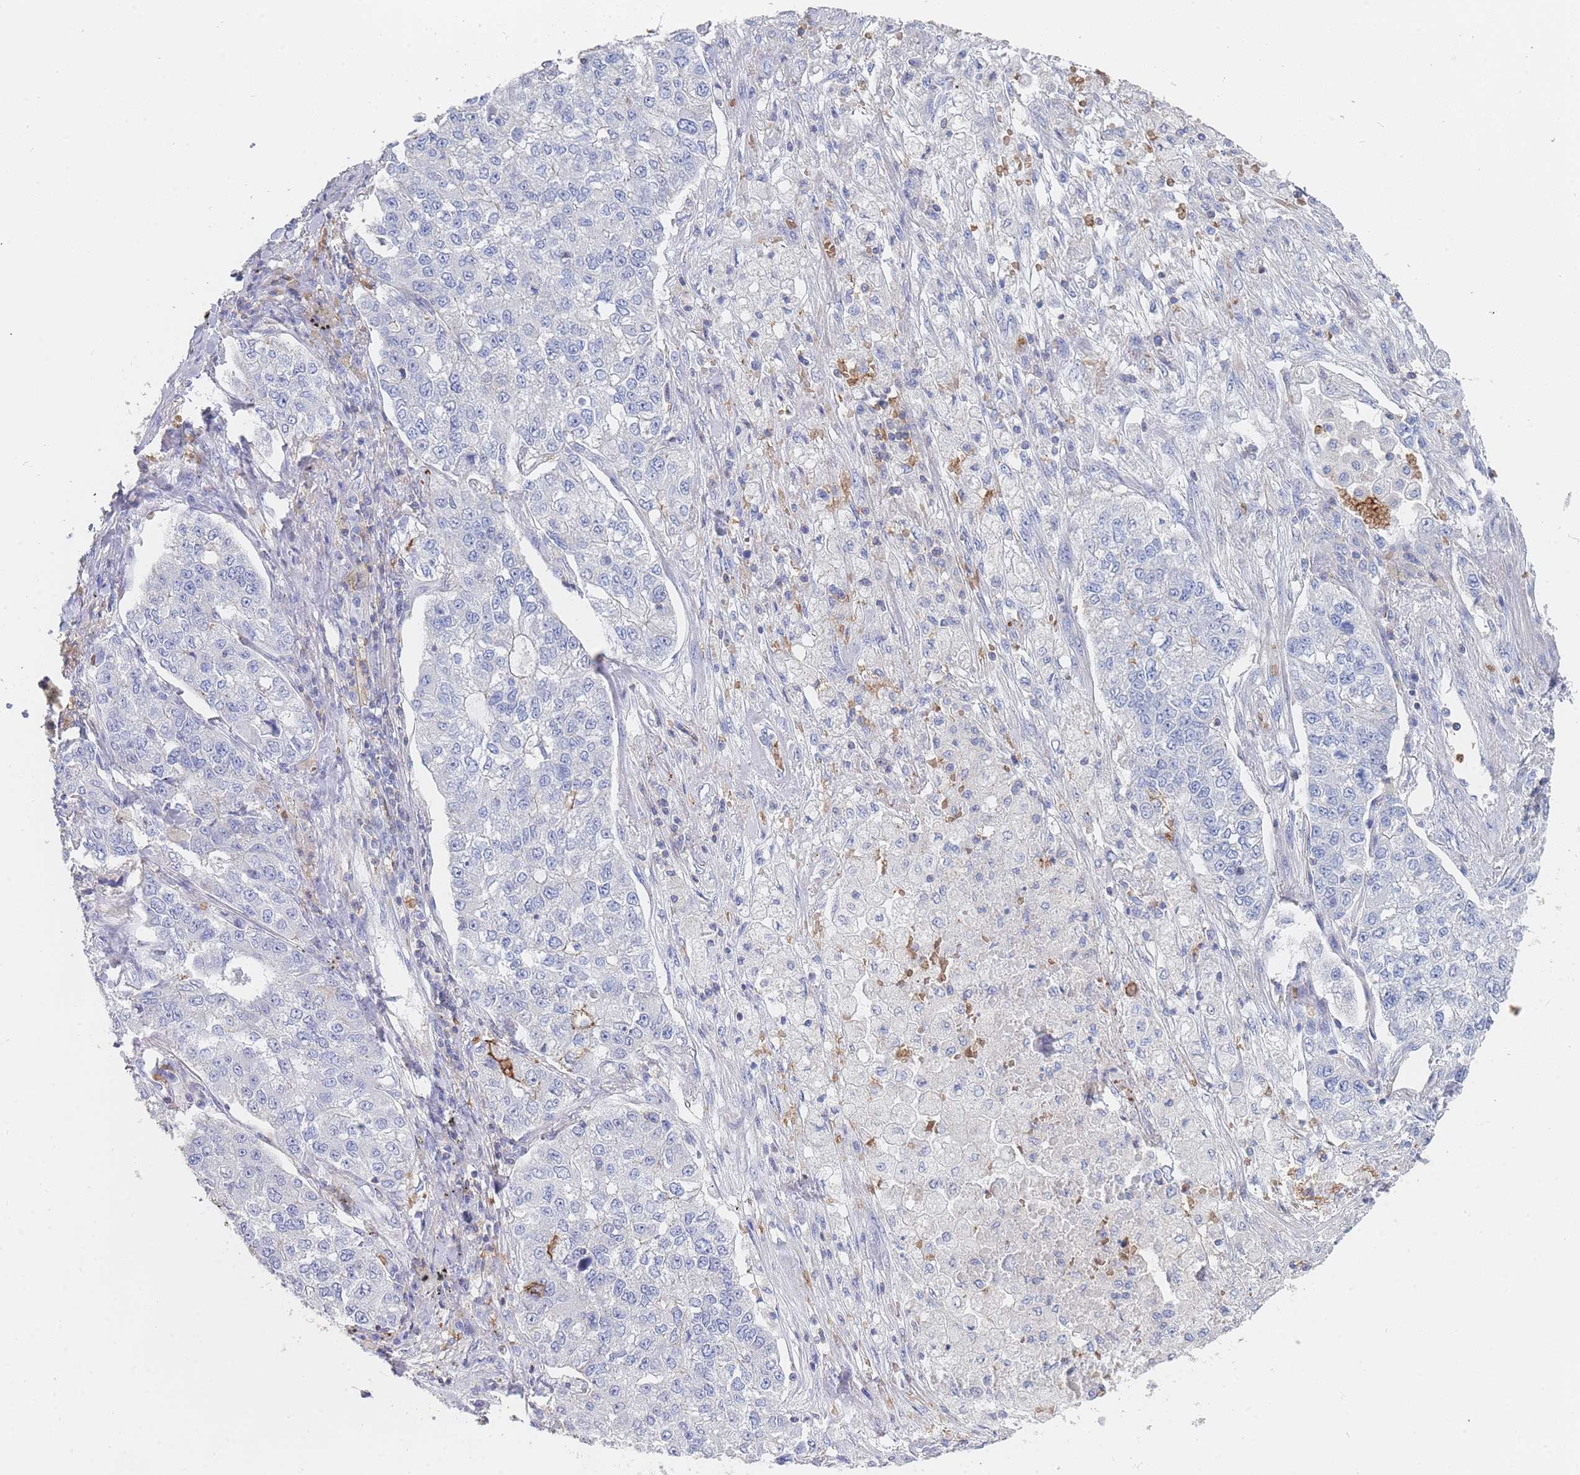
{"staining": {"intensity": "negative", "quantity": "none", "location": "none"}, "tissue": "lung cancer", "cell_type": "Tumor cells", "image_type": "cancer", "snomed": [{"axis": "morphology", "description": "Adenocarcinoma, NOS"}, {"axis": "topography", "description": "Lung"}], "caption": "DAB immunohistochemical staining of lung adenocarcinoma displays no significant positivity in tumor cells. (Stains: DAB immunohistochemistry with hematoxylin counter stain, Microscopy: brightfield microscopy at high magnification).", "gene": "SLC2A1", "patient": {"sex": "male", "age": 49}}